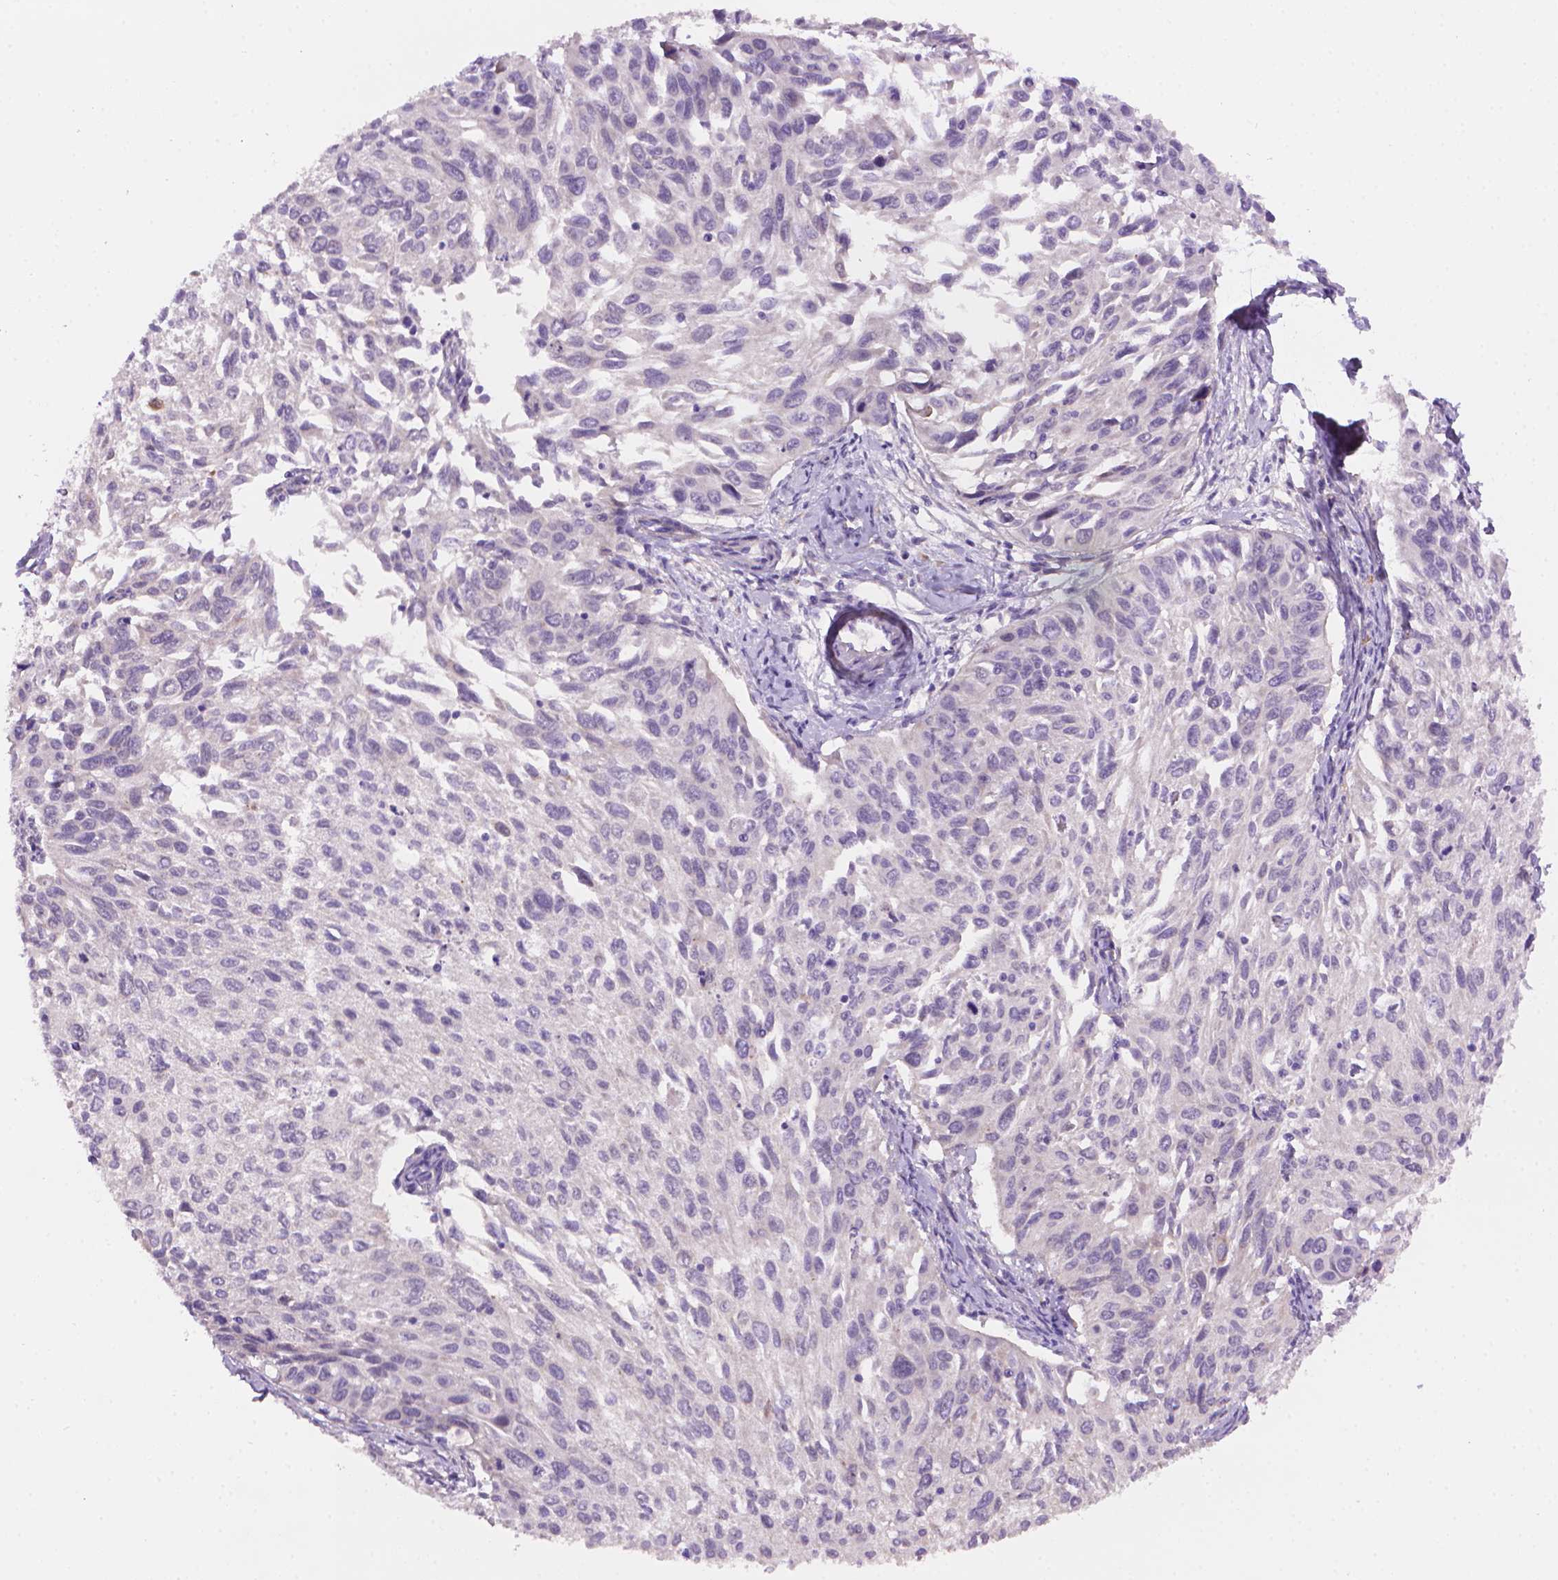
{"staining": {"intensity": "negative", "quantity": "none", "location": "none"}, "tissue": "cervical cancer", "cell_type": "Tumor cells", "image_type": "cancer", "snomed": [{"axis": "morphology", "description": "Squamous cell carcinoma, NOS"}, {"axis": "topography", "description": "Cervix"}], "caption": "High power microscopy photomicrograph of an immunohistochemistry (IHC) photomicrograph of squamous cell carcinoma (cervical), revealing no significant staining in tumor cells.", "gene": "AMMECR1", "patient": {"sex": "female", "age": 50}}